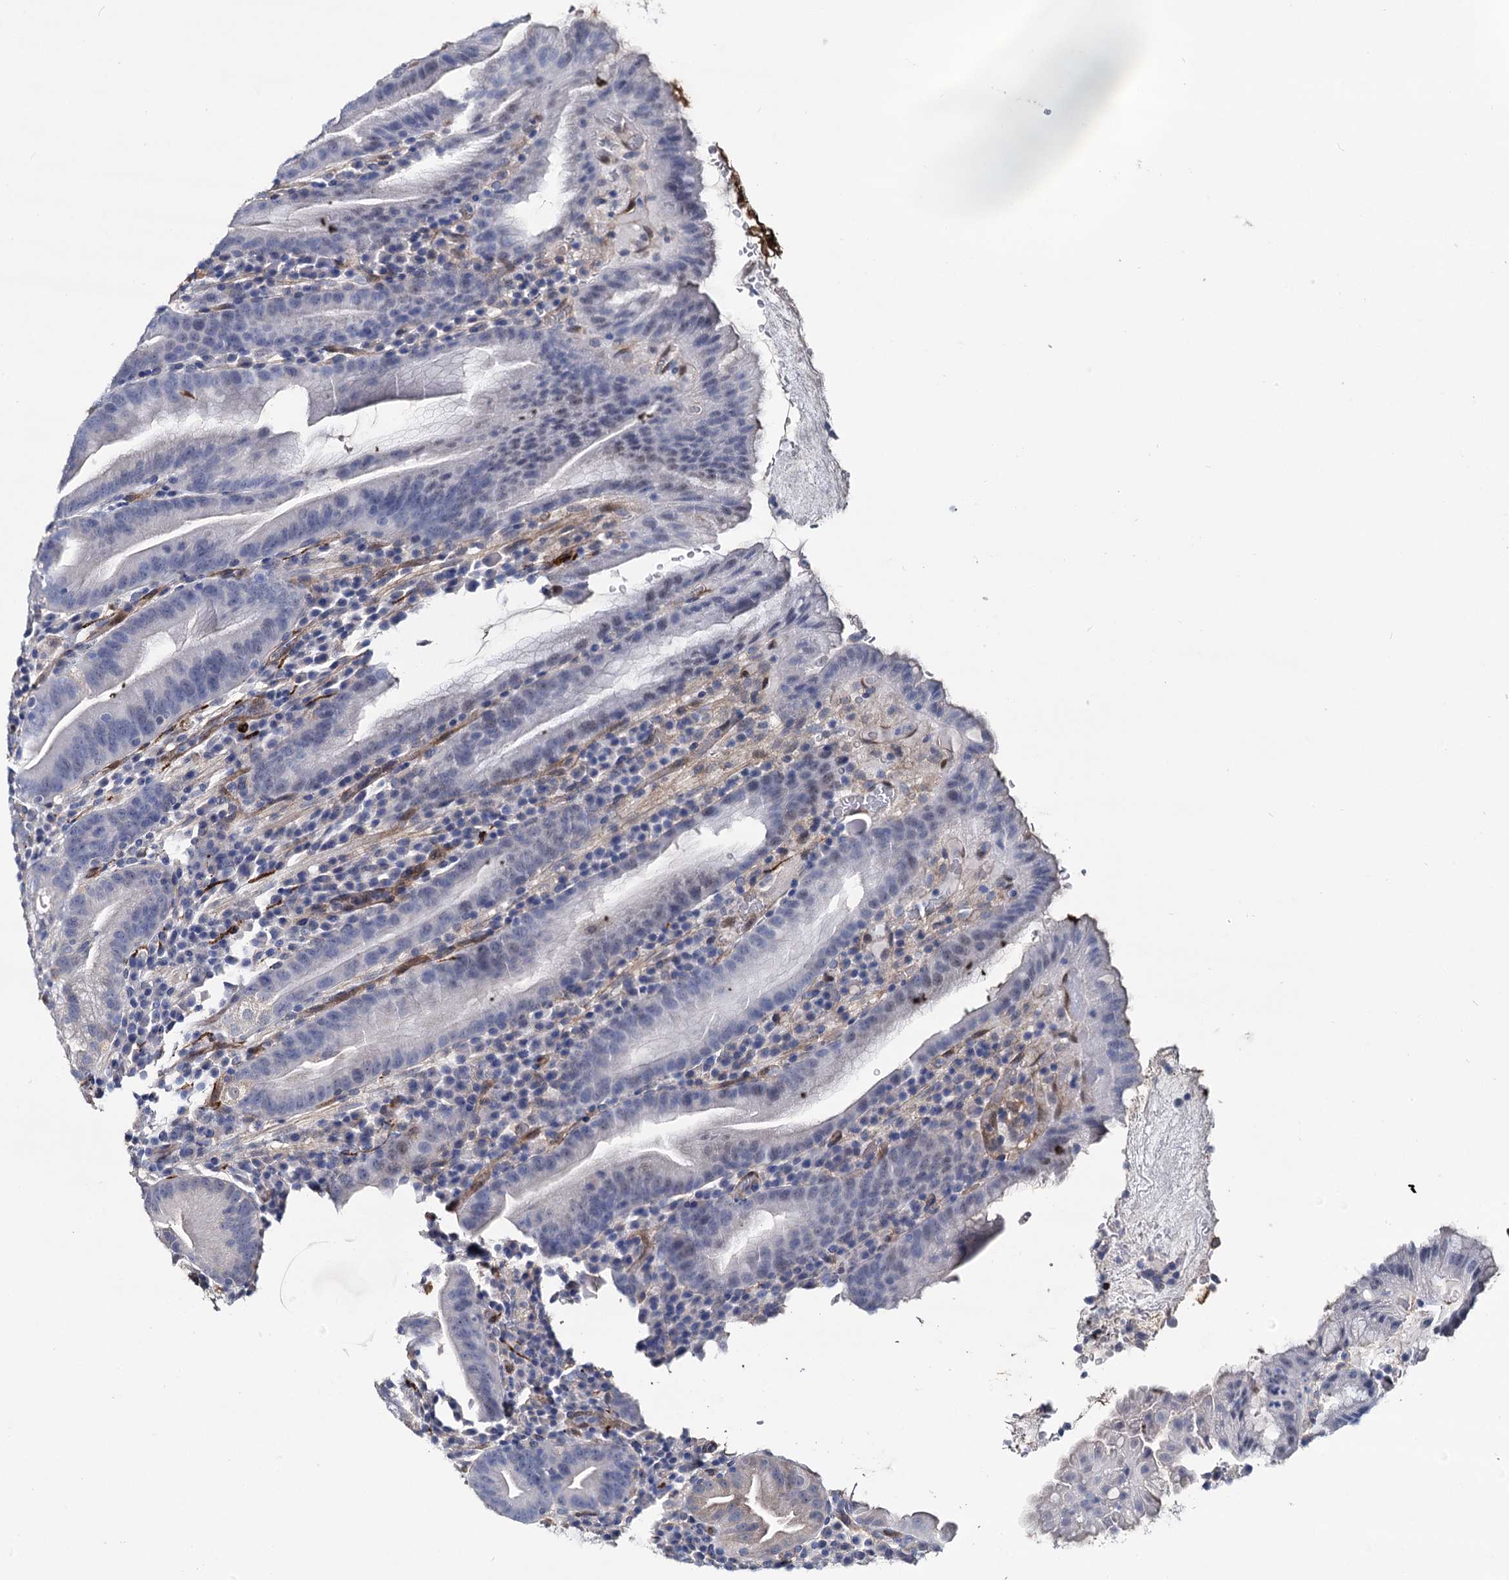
{"staining": {"intensity": "negative", "quantity": "none", "location": "none"}, "tissue": "stomach", "cell_type": "Glandular cells", "image_type": "normal", "snomed": [{"axis": "morphology", "description": "Normal tissue, NOS"}, {"axis": "morphology", "description": "Inflammation, NOS"}, {"axis": "topography", "description": "Stomach"}], "caption": "IHC histopathology image of benign stomach: human stomach stained with DAB demonstrates no significant protein staining in glandular cells.", "gene": "STXBP1", "patient": {"sex": "male", "age": 79}}